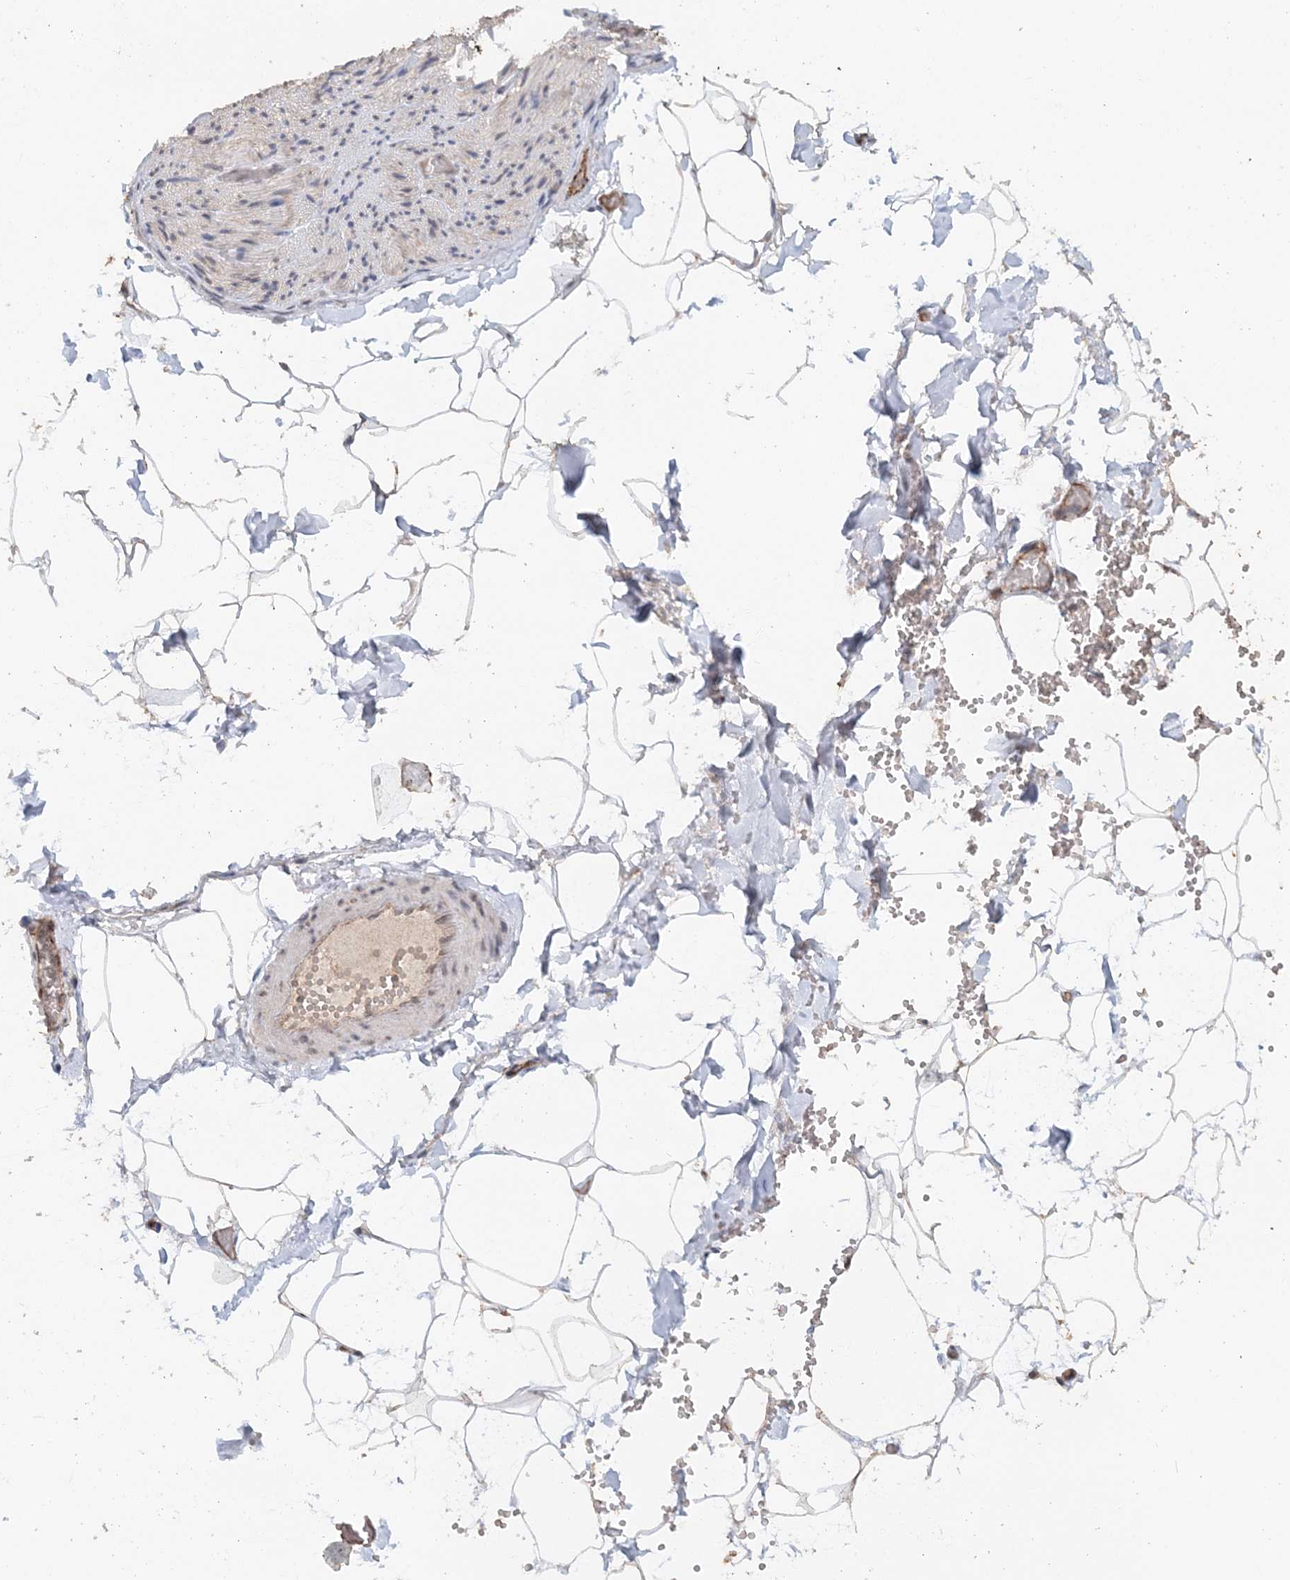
{"staining": {"intensity": "weak", "quantity": "<25%", "location": "cytoplasmic/membranous"}, "tissue": "adipose tissue", "cell_type": "Adipocytes", "image_type": "normal", "snomed": [{"axis": "morphology", "description": "Normal tissue, NOS"}, {"axis": "topography", "description": "Gallbladder"}, {"axis": "topography", "description": "Peripheral nerve tissue"}], "caption": "Adipose tissue stained for a protein using immunohistochemistry (IHC) reveals no positivity adipocytes.", "gene": "FBXO38", "patient": {"sex": "male", "age": 38}}